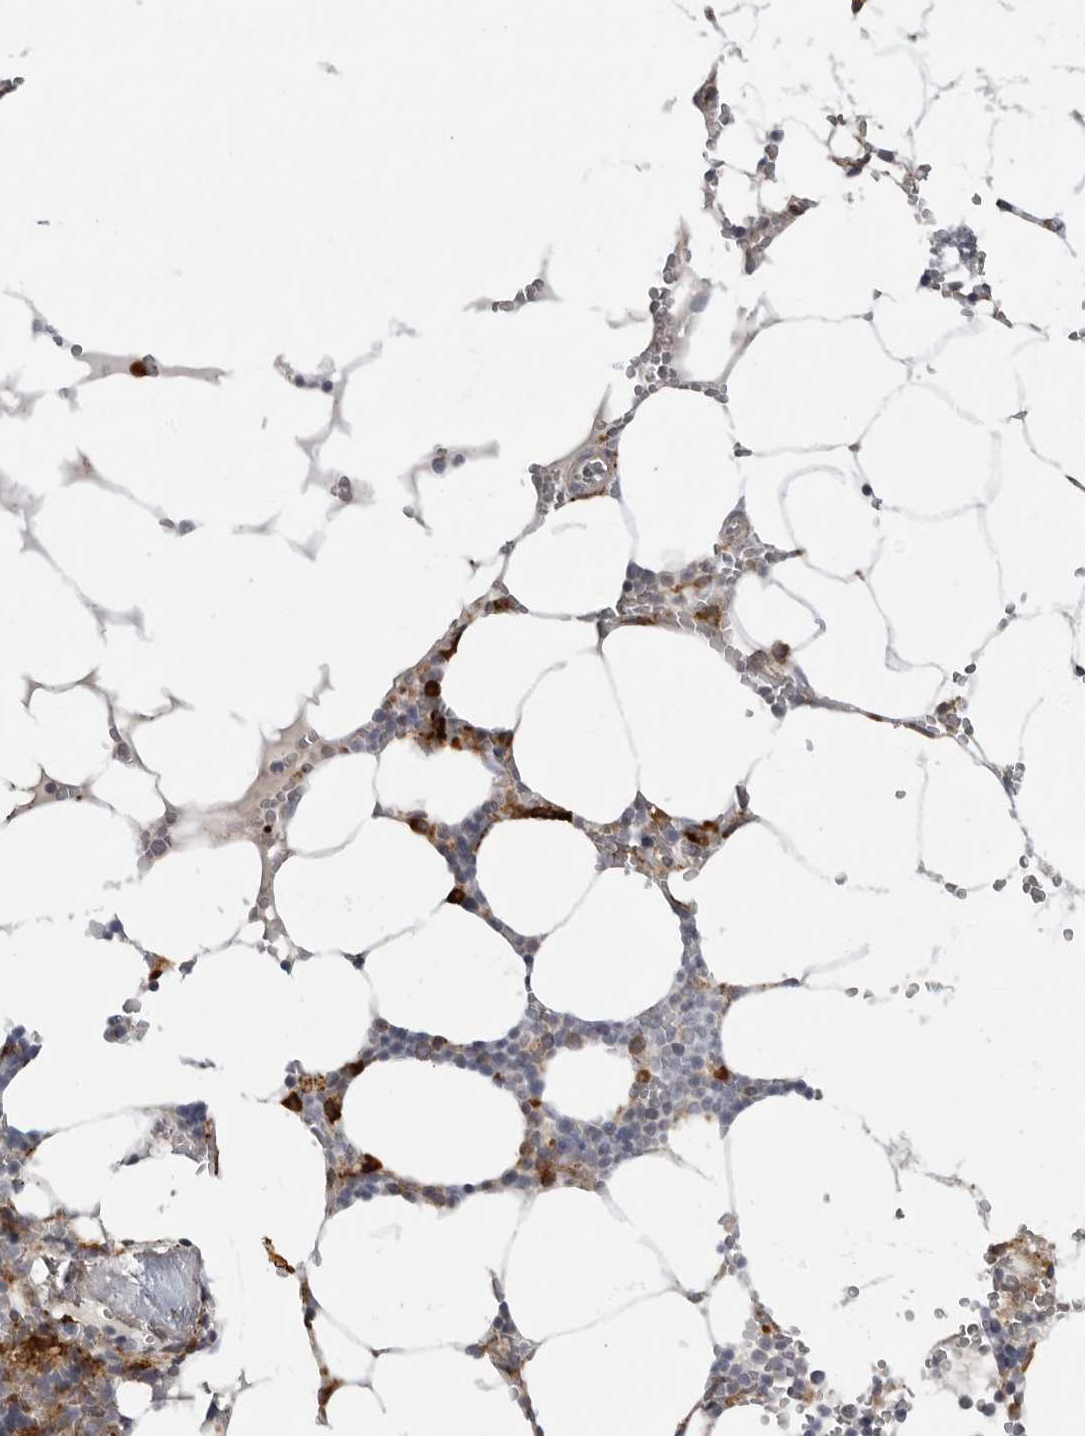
{"staining": {"intensity": "strong", "quantity": "25%-75%", "location": "cytoplasmic/membranous"}, "tissue": "bone marrow", "cell_type": "Hematopoietic cells", "image_type": "normal", "snomed": [{"axis": "morphology", "description": "Normal tissue, NOS"}, {"axis": "topography", "description": "Bone marrow"}], "caption": "Bone marrow stained with DAB immunohistochemistry reveals high levels of strong cytoplasmic/membranous positivity in approximately 25%-75% of hematopoietic cells.", "gene": "ALPK2", "patient": {"sex": "male", "age": 70}}